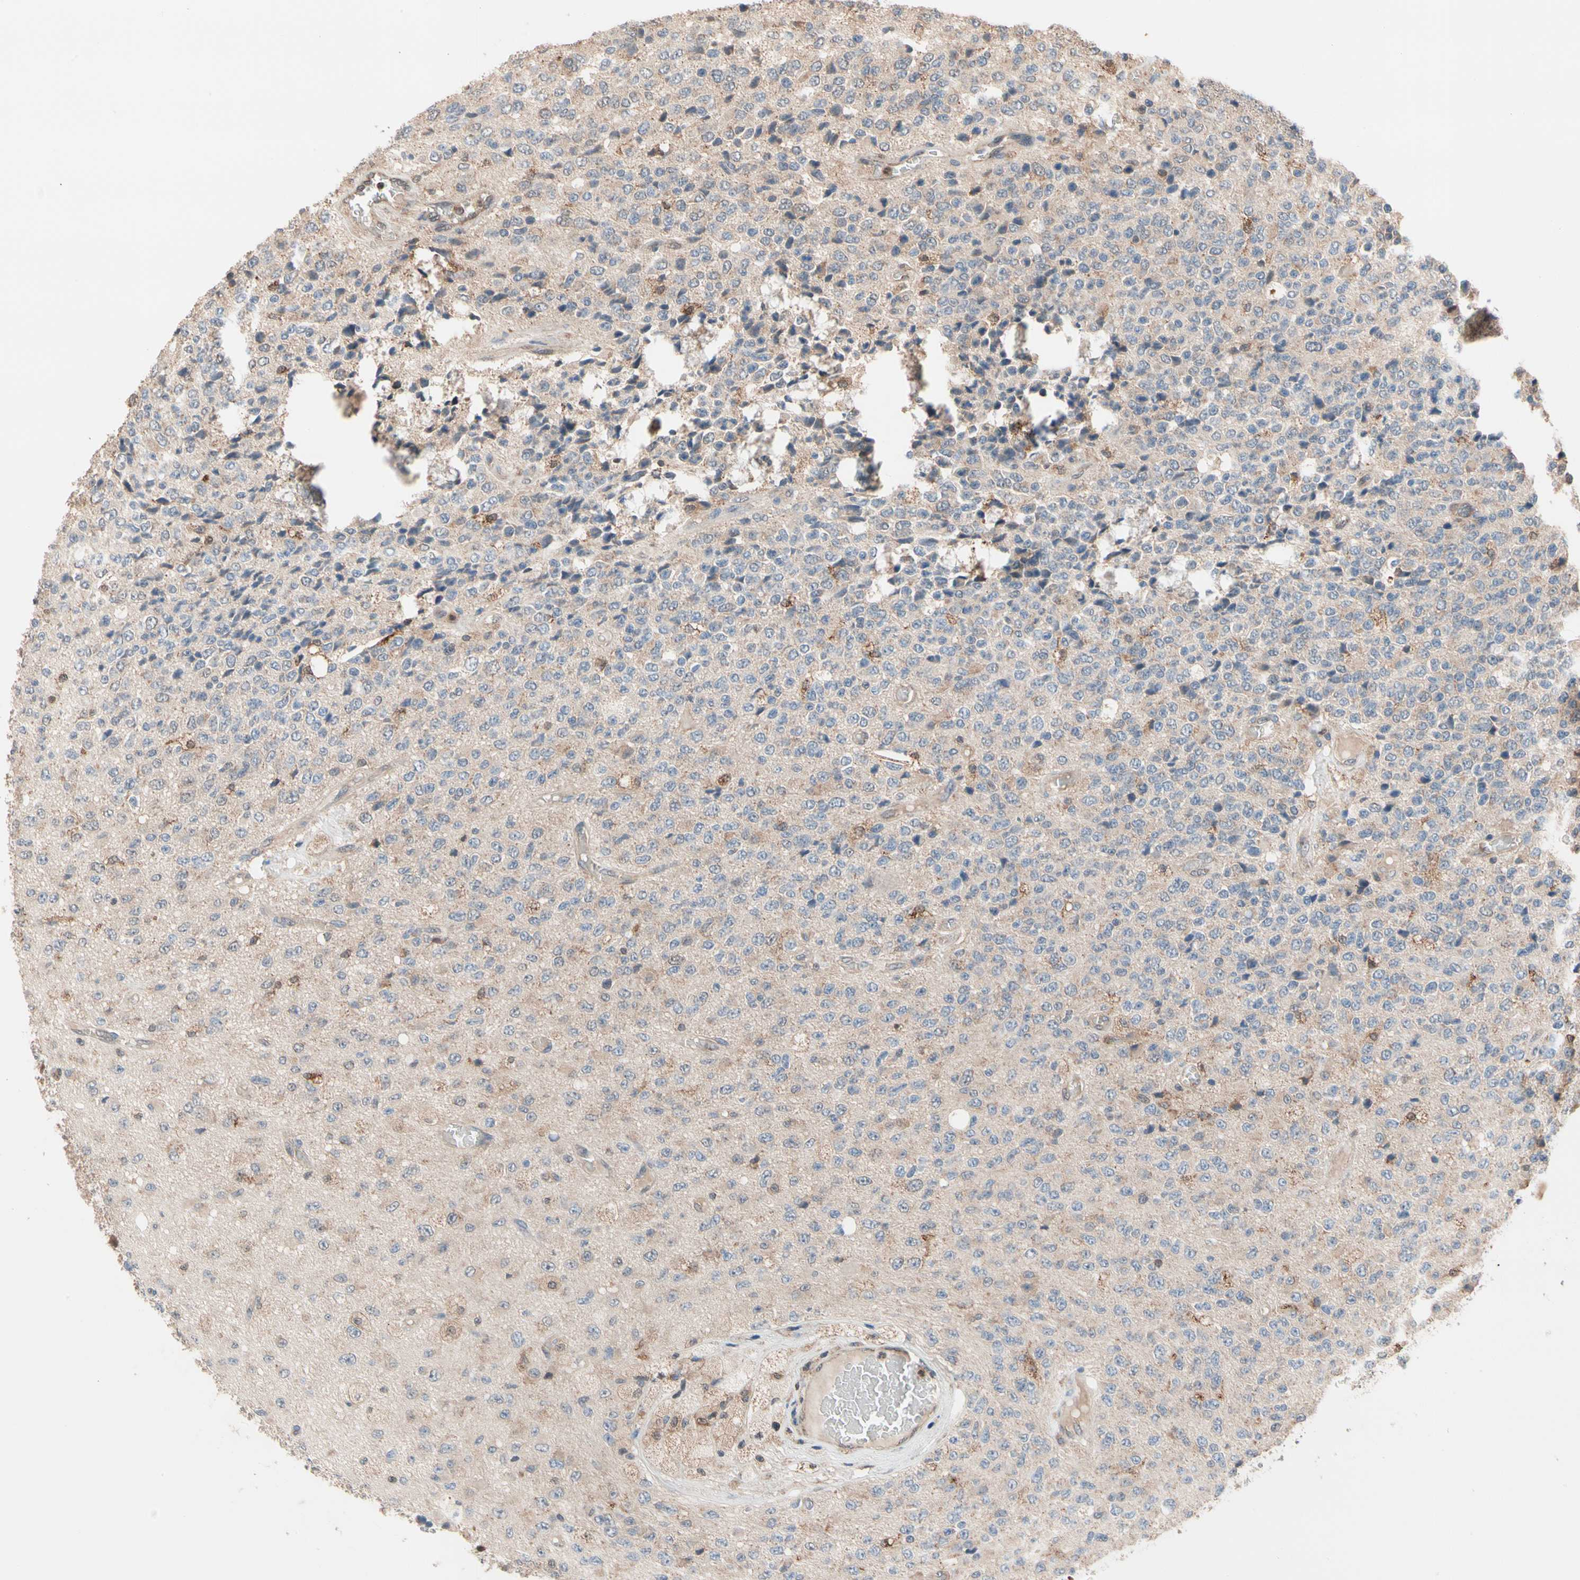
{"staining": {"intensity": "weak", "quantity": "25%-75%", "location": "cytoplasmic/membranous"}, "tissue": "glioma", "cell_type": "Tumor cells", "image_type": "cancer", "snomed": [{"axis": "morphology", "description": "Glioma, malignant, High grade"}, {"axis": "topography", "description": "pancreas cauda"}], "caption": "This micrograph reveals immunohistochemistry staining of human glioma, with low weak cytoplasmic/membranous staining in about 25%-75% of tumor cells.", "gene": "MTHFS", "patient": {"sex": "male", "age": 60}}